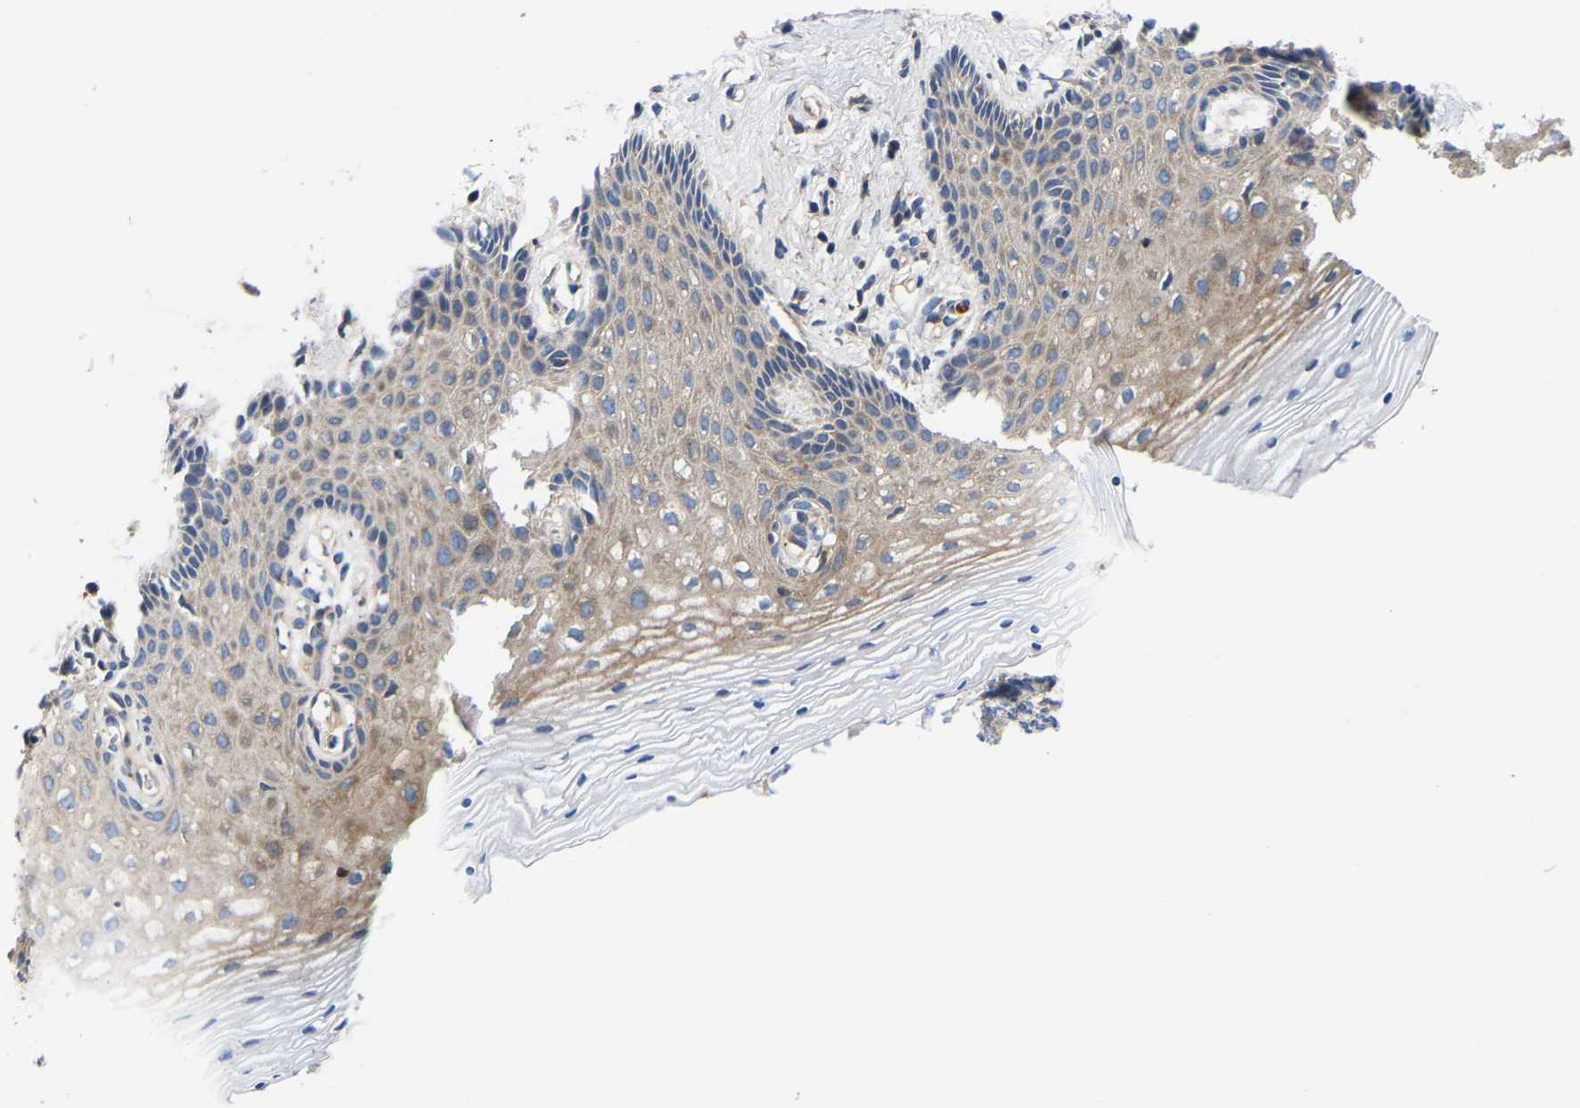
{"staining": {"intensity": "weak", "quantity": "<25%", "location": "cytoplasmic/membranous"}, "tissue": "vagina", "cell_type": "Squamous epithelial cells", "image_type": "normal", "snomed": [{"axis": "morphology", "description": "Normal tissue, NOS"}, {"axis": "topography", "description": "Vagina"}], "caption": "This is a image of immunohistochemistry staining of benign vagina, which shows no expression in squamous epithelial cells. (DAB (3,3'-diaminobenzidine) immunohistochemistry (IHC) visualized using brightfield microscopy, high magnification).", "gene": "AIMP2", "patient": {"sex": "female", "age": 32}}